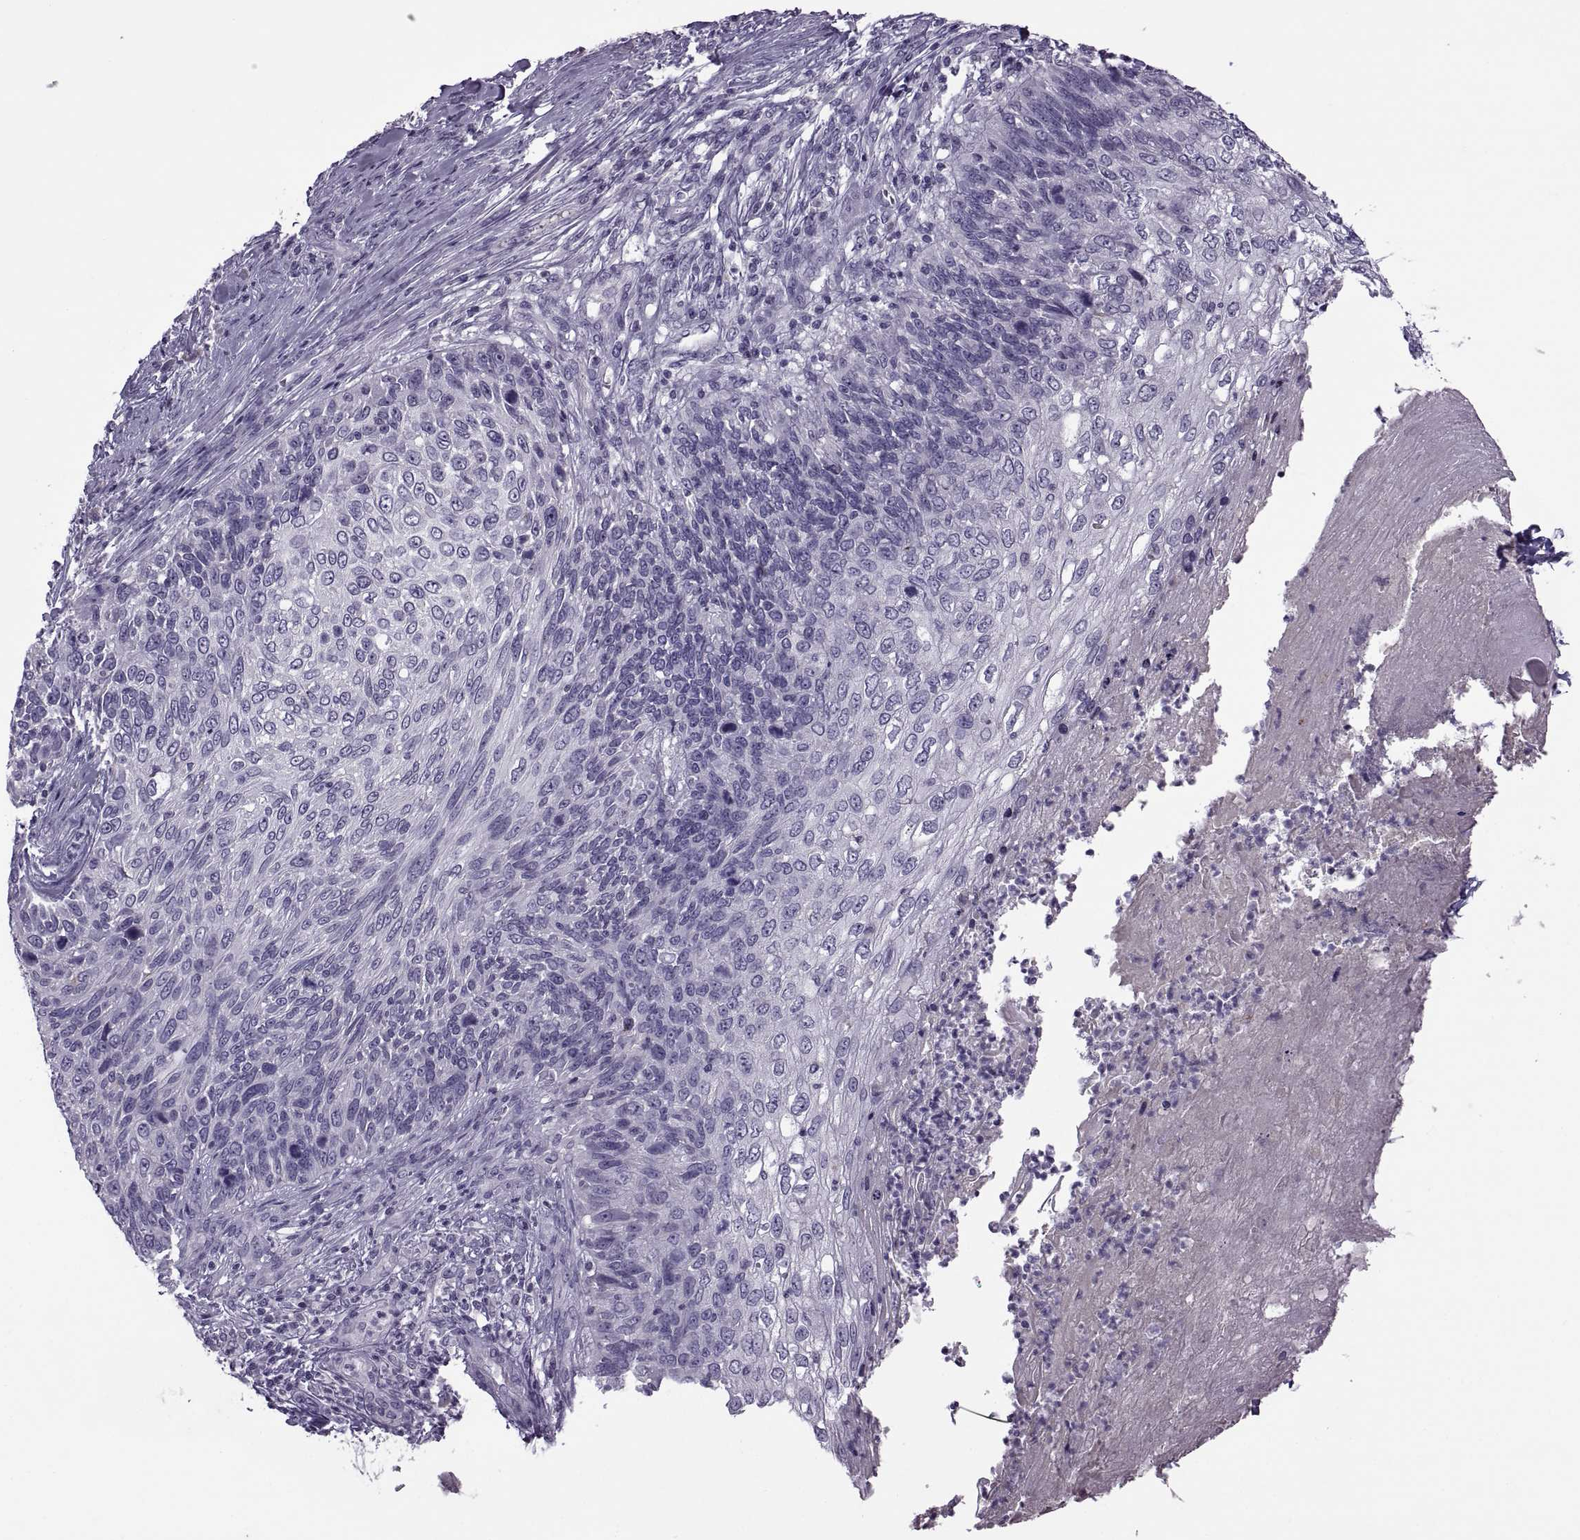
{"staining": {"intensity": "negative", "quantity": "none", "location": "none"}, "tissue": "skin cancer", "cell_type": "Tumor cells", "image_type": "cancer", "snomed": [{"axis": "morphology", "description": "Squamous cell carcinoma, NOS"}, {"axis": "topography", "description": "Skin"}], "caption": "High power microscopy photomicrograph of an immunohistochemistry (IHC) micrograph of skin cancer, revealing no significant positivity in tumor cells. The staining is performed using DAB brown chromogen with nuclei counter-stained in using hematoxylin.", "gene": "RSPH6A", "patient": {"sex": "male", "age": 92}}